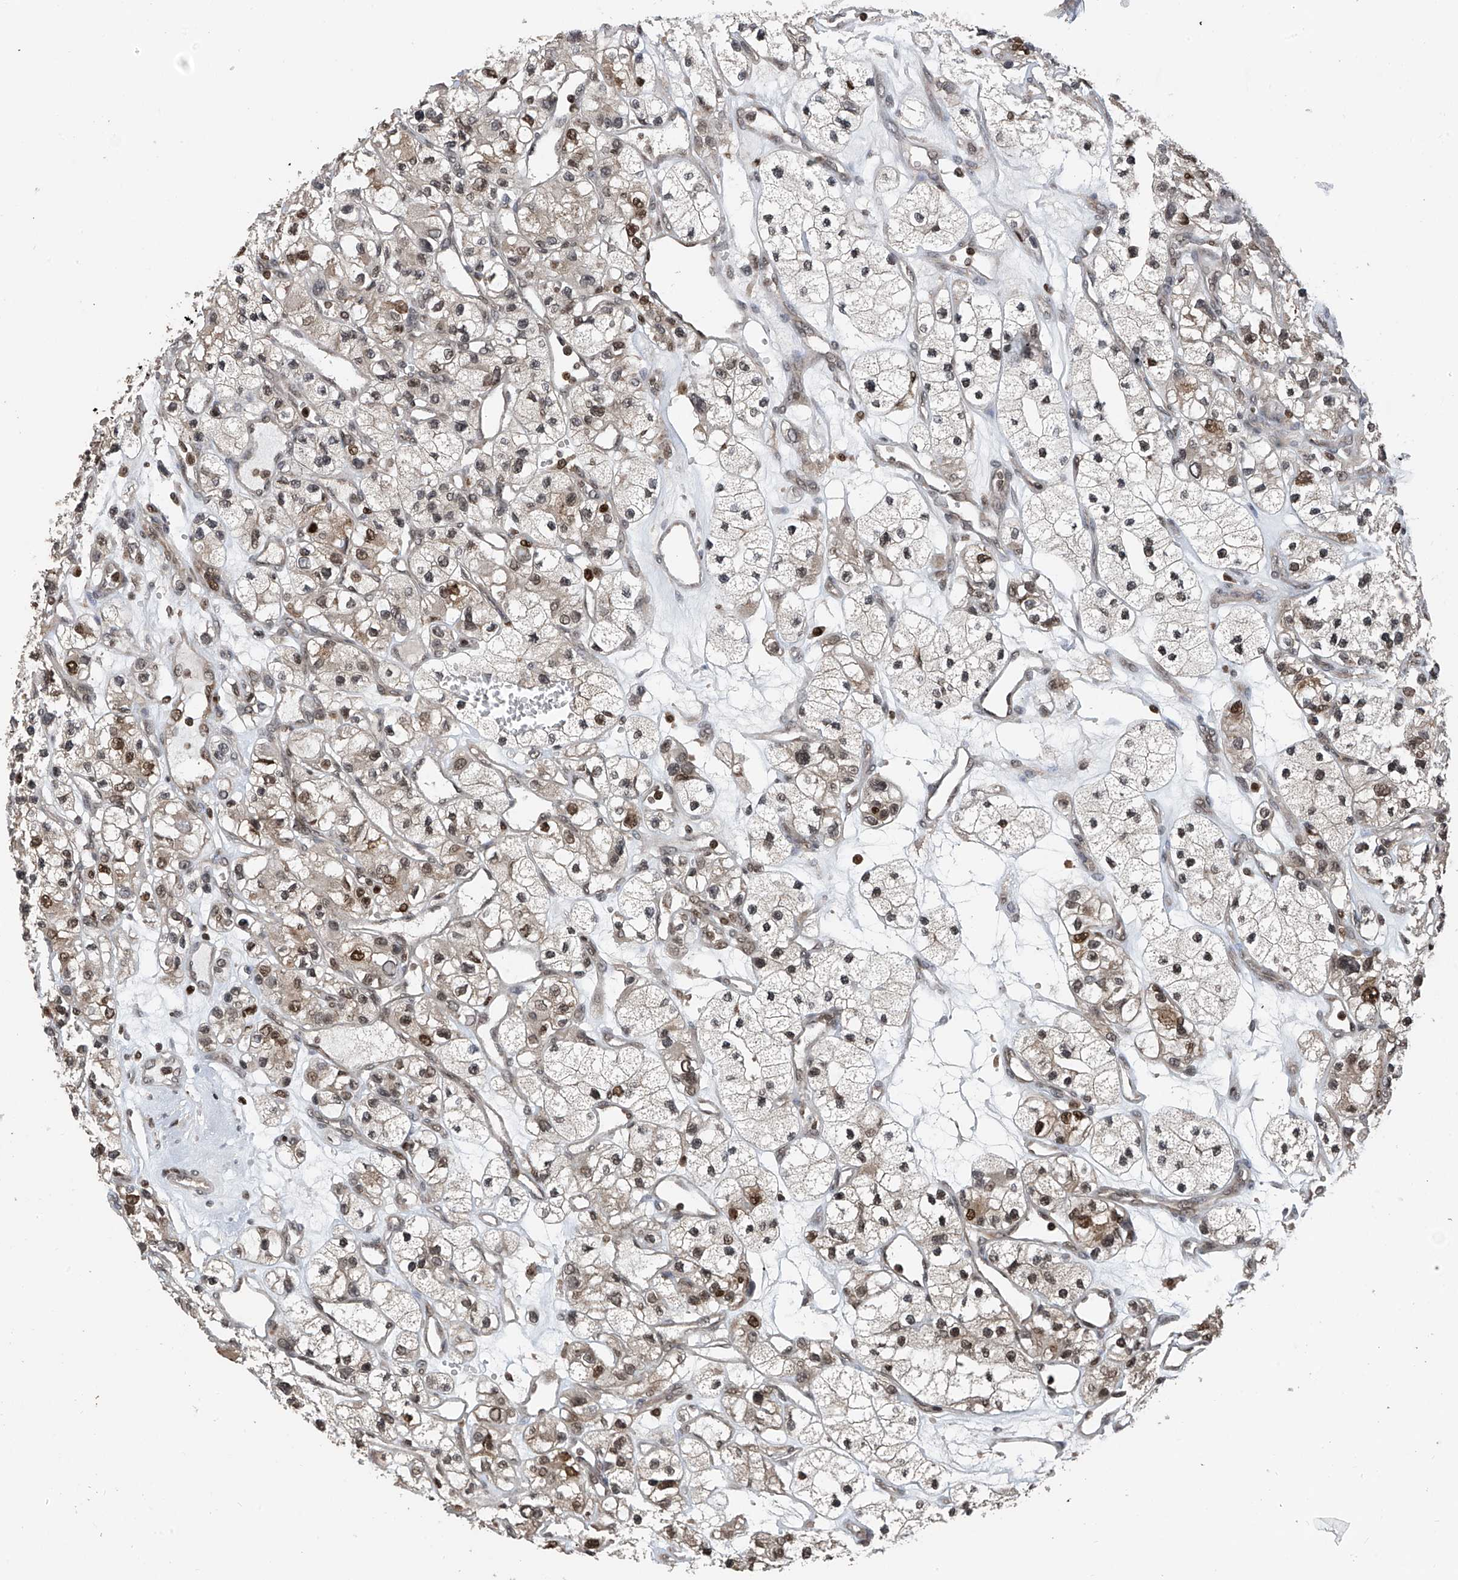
{"staining": {"intensity": "strong", "quantity": "<25%", "location": "nuclear"}, "tissue": "renal cancer", "cell_type": "Tumor cells", "image_type": "cancer", "snomed": [{"axis": "morphology", "description": "Adenocarcinoma, NOS"}, {"axis": "topography", "description": "Kidney"}], "caption": "Tumor cells show medium levels of strong nuclear positivity in about <25% of cells in human renal cancer (adenocarcinoma).", "gene": "DNAJC9", "patient": {"sex": "female", "age": 57}}